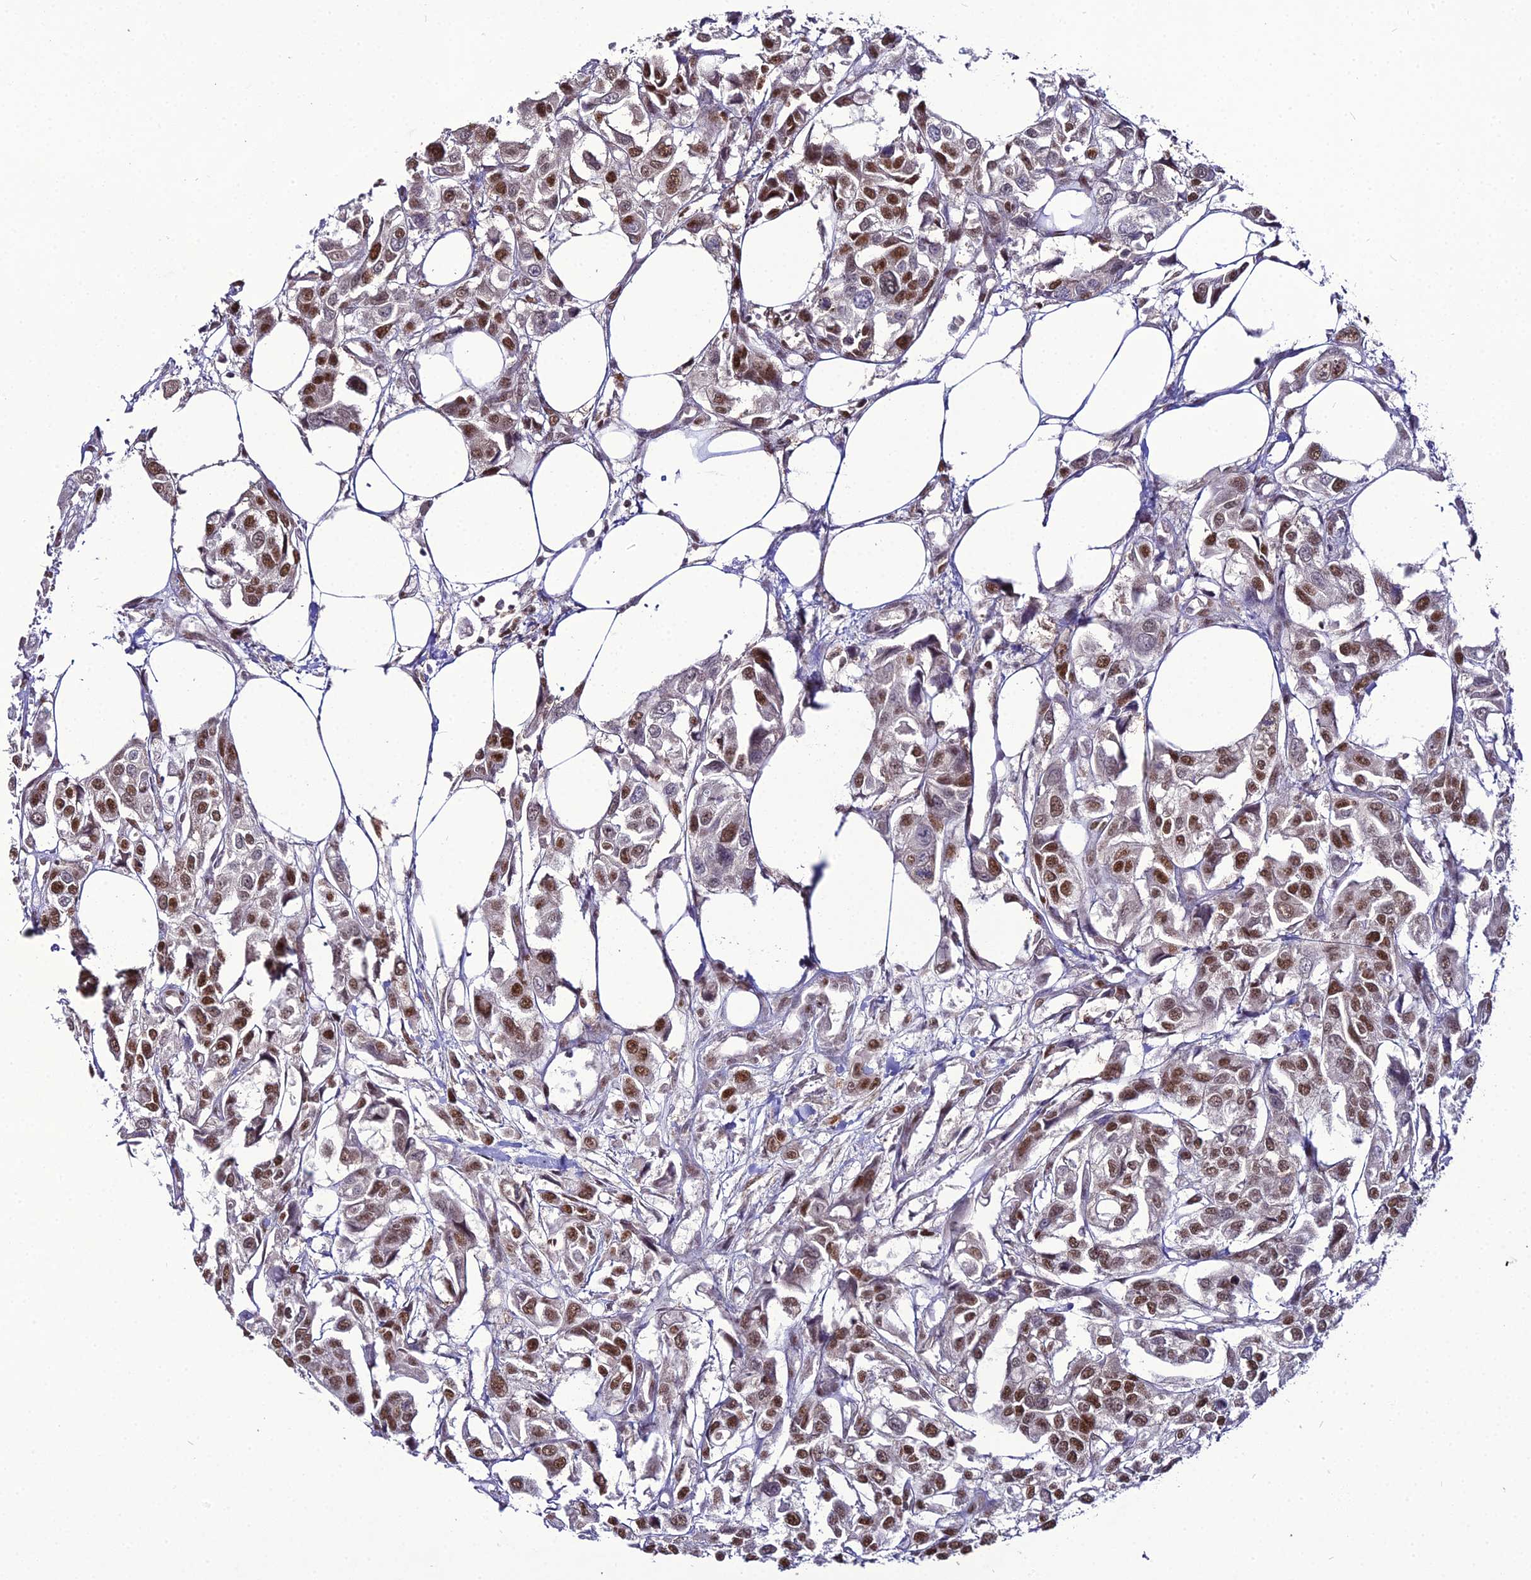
{"staining": {"intensity": "strong", "quantity": "25%-75%", "location": "nuclear"}, "tissue": "urothelial cancer", "cell_type": "Tumor cells", "image_type": "cancer", "snomed": [{"axis": "morphology", "description": "Urothelial carcinoma, High grade"}, {"axis": "topography", "description": "Urinary bladder"}], "caption": "IHC (DAB) staining of high-grade urothelial carcinoma displays strong nuclear protein positivity in about 25%-75% of tumor cells.", "gene": "RBM12", "patient": {"sex": "male", "age": 67}}